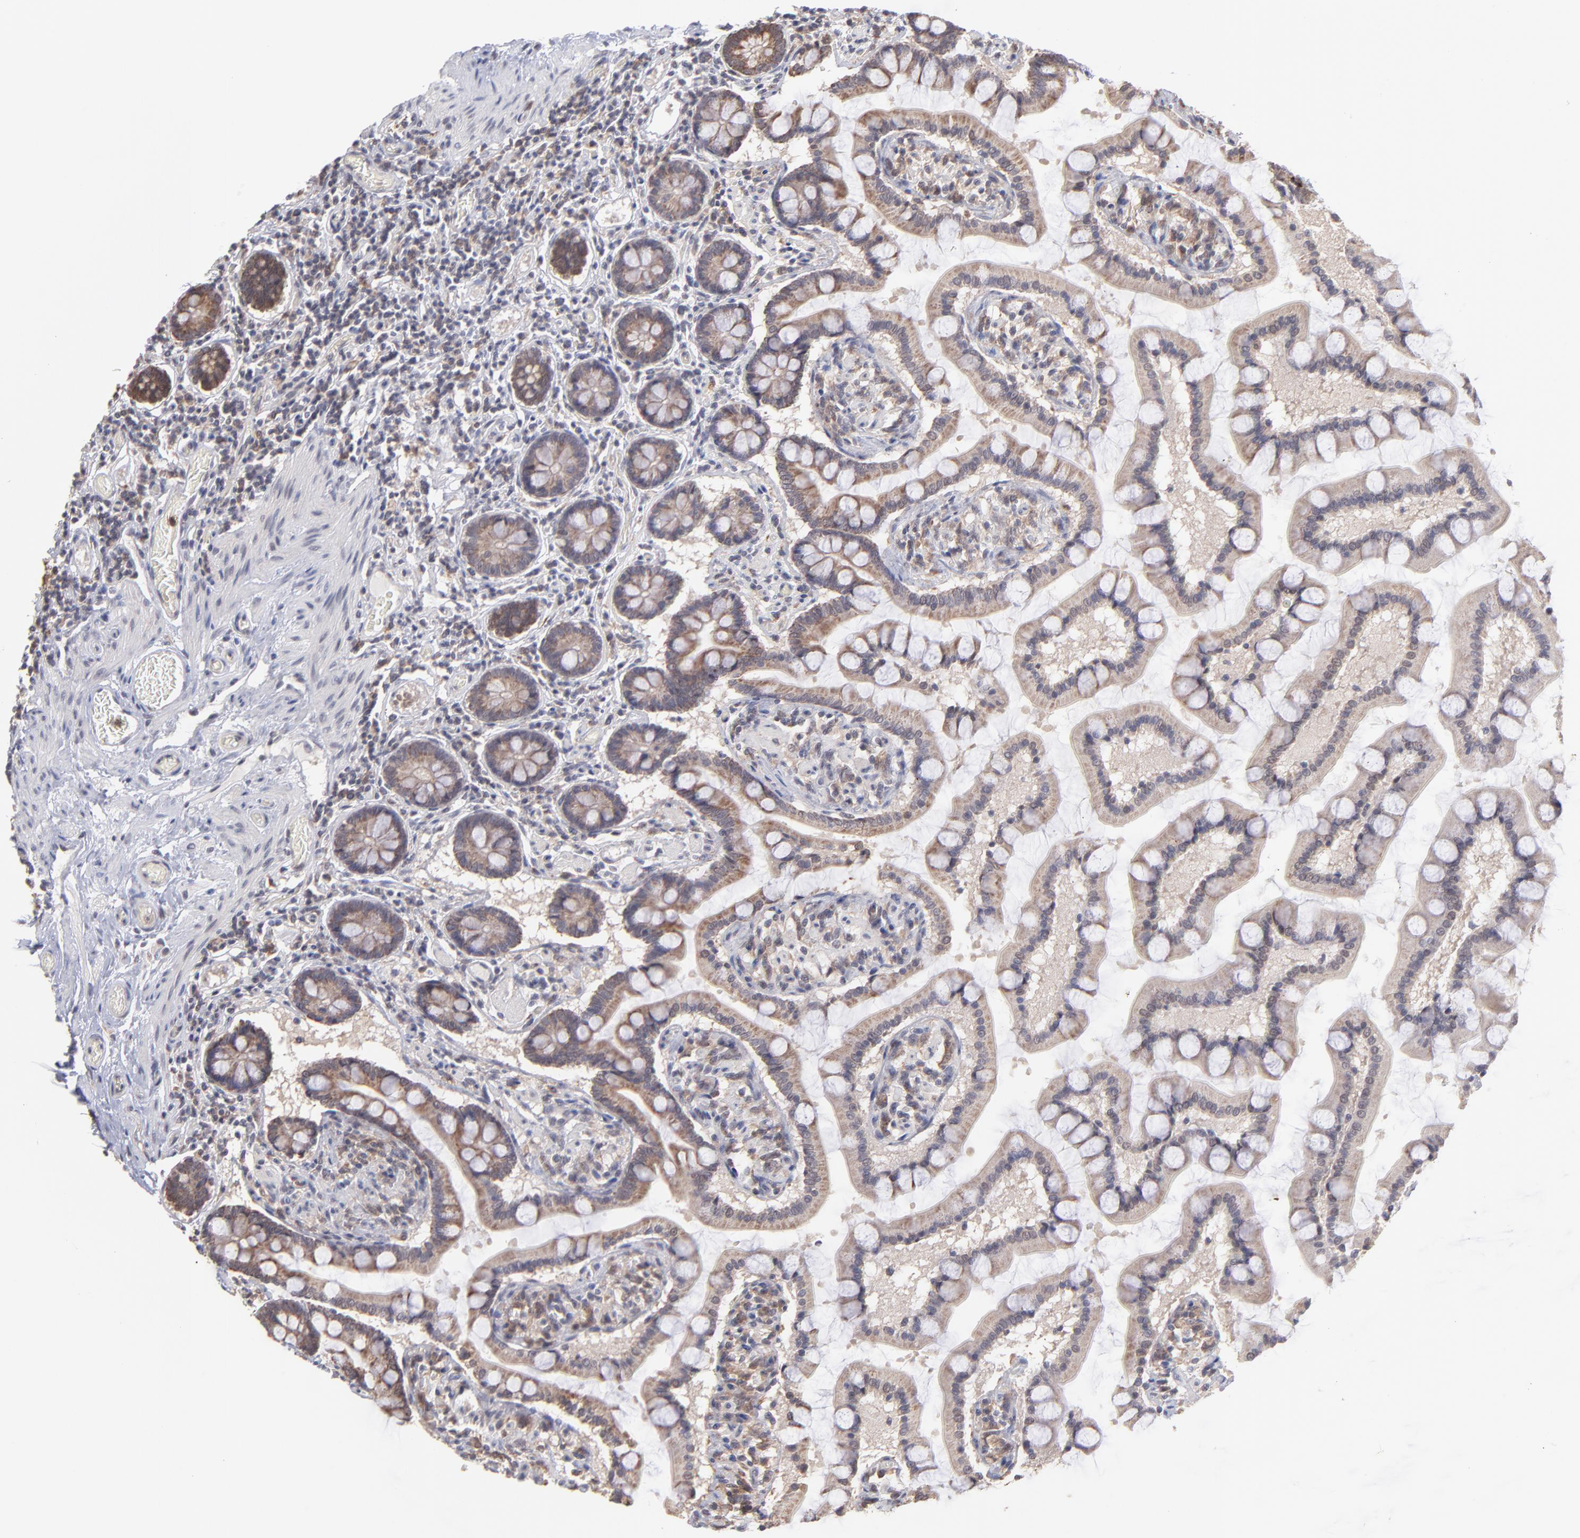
{"staining": {"intensity": "weak", "quantity": ">75%", "location": "cytoplasmic/membranous"}, "tissue": "small intestine", "cell_type": "Glandular cells", "image_type": "normal", "snomed": [{"axis": "morphology", "description": "Normal tissue, NOS"}, {"axis": "topography", "description": "Small intestine"}], "caption": "A high-resolution histopathology image shows IHC staining of benign small intestine, which shows weak cytoplasmic/membranous positivity in about >75% of glandular cells. Nuclei are stained in blue.", "gene": "OAS1", "patient": {"sex": "male", "age": 41}}